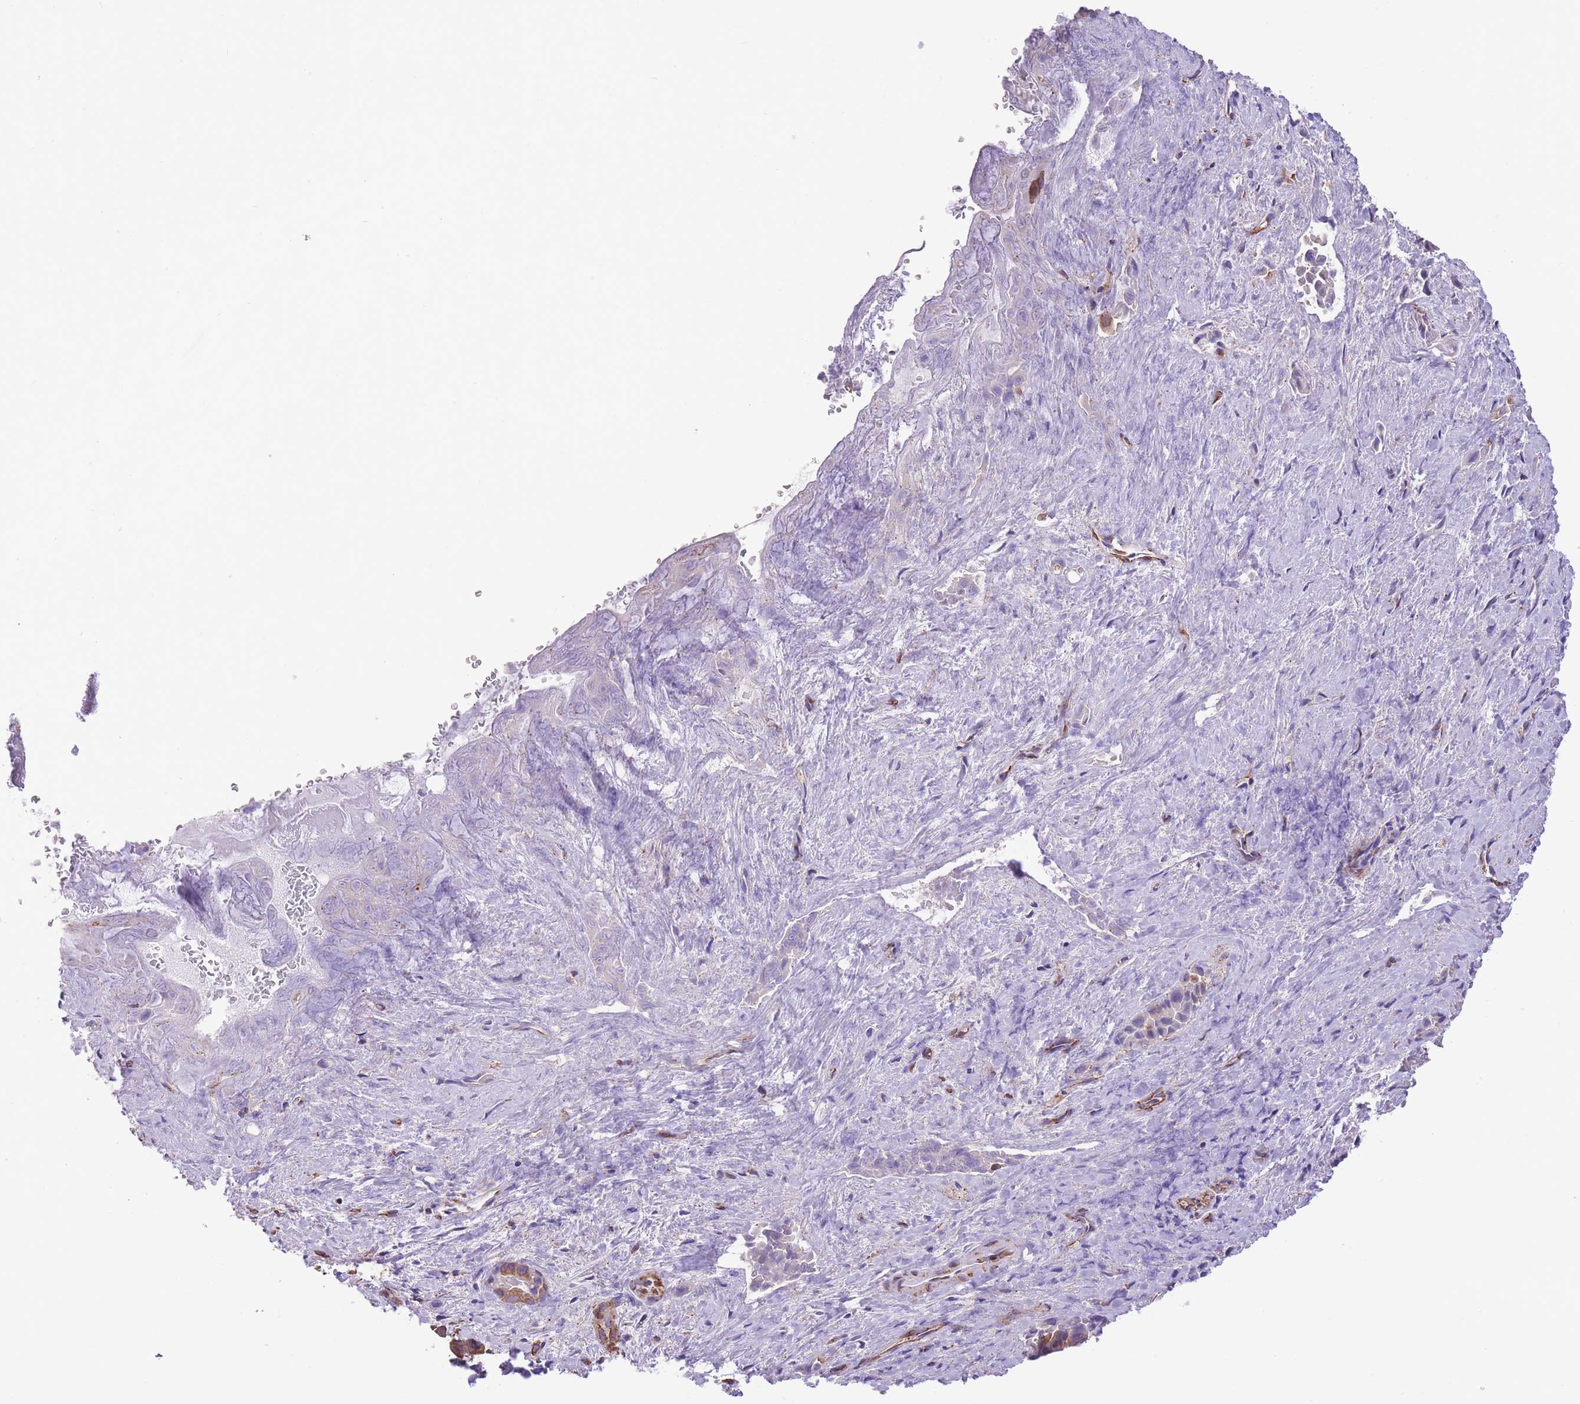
{"staining": {"intensity": "moderate", "quantity": ">75%", "location": "cytoplasmic/membranous"}, "tissue": "liver cancer", "cell_type": "Tumor cells", "image_type": "cancer", "snomed": [{"axis": "morphology", "description": "Cholangiocarcinoma"}, {"axis": "topography", "description": "Liver"}], "caption": "Moderate cytoplasmic/membranous protein positivity is seen in about >75% of tumor cells in cholangiocarcinoma (liver).", "gene": "RHOU", "patient": {"sex": "female", "age": 68}}